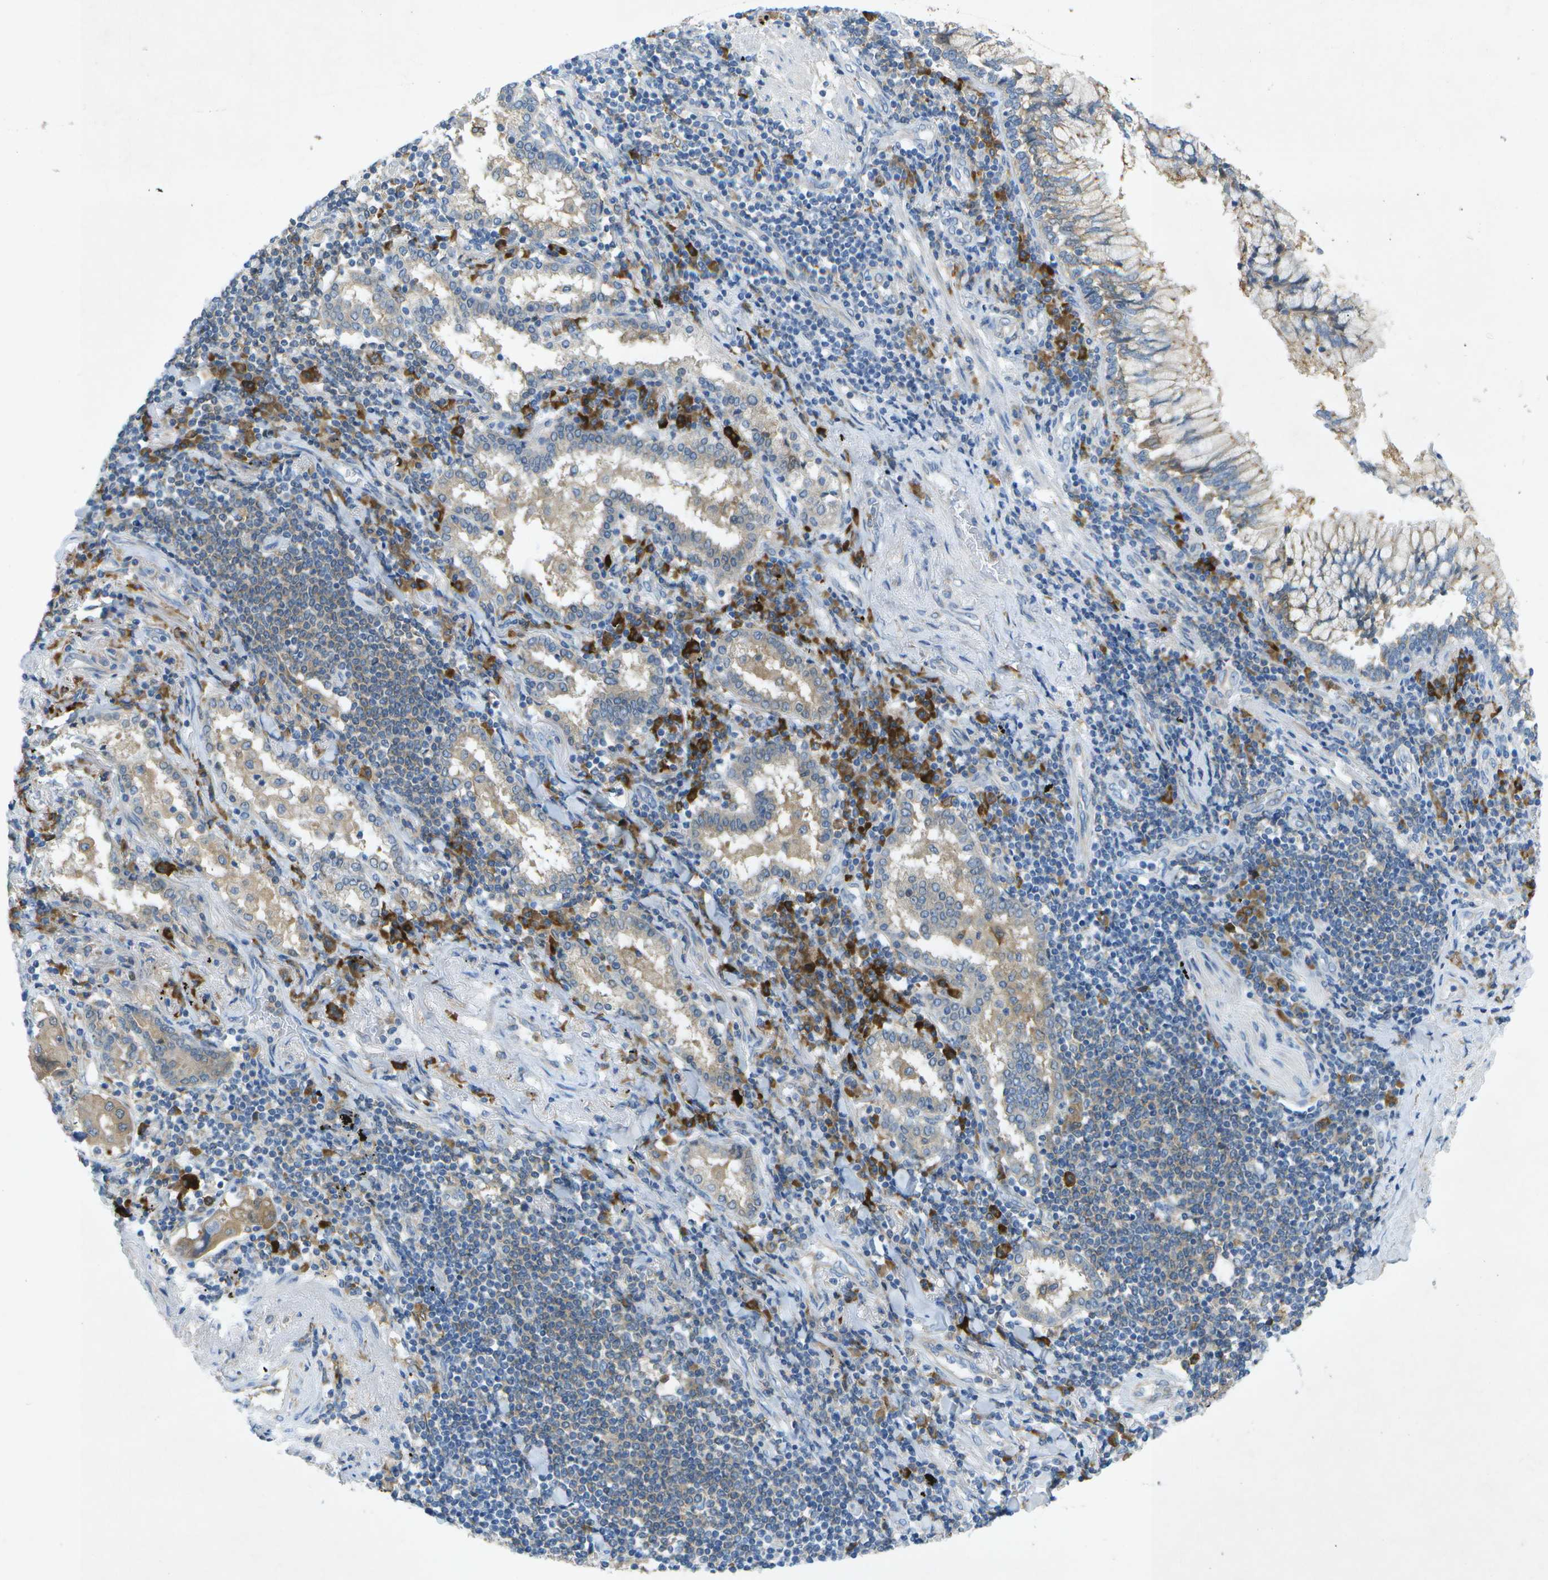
{"staining": {"intensity": "weak", "quantity": "<25%", "location": "cytoplasmic/membranous"}, "tissue": "lung cancer", "cell_type": "Tumor cells", "image_type": "cancer", "snomed": [{"axis": "morphology", "description": "Adenocarcinoma, NOS"}, {"axis": "topography", "description": "Lung"}], "caption": "DAB immunohistochemical staining of human lung cancer (adenocarcinoma) displays no significant staining in tumor cells.", "gene": "WNK2", "patient": {"sex": "female", "age": 65}}